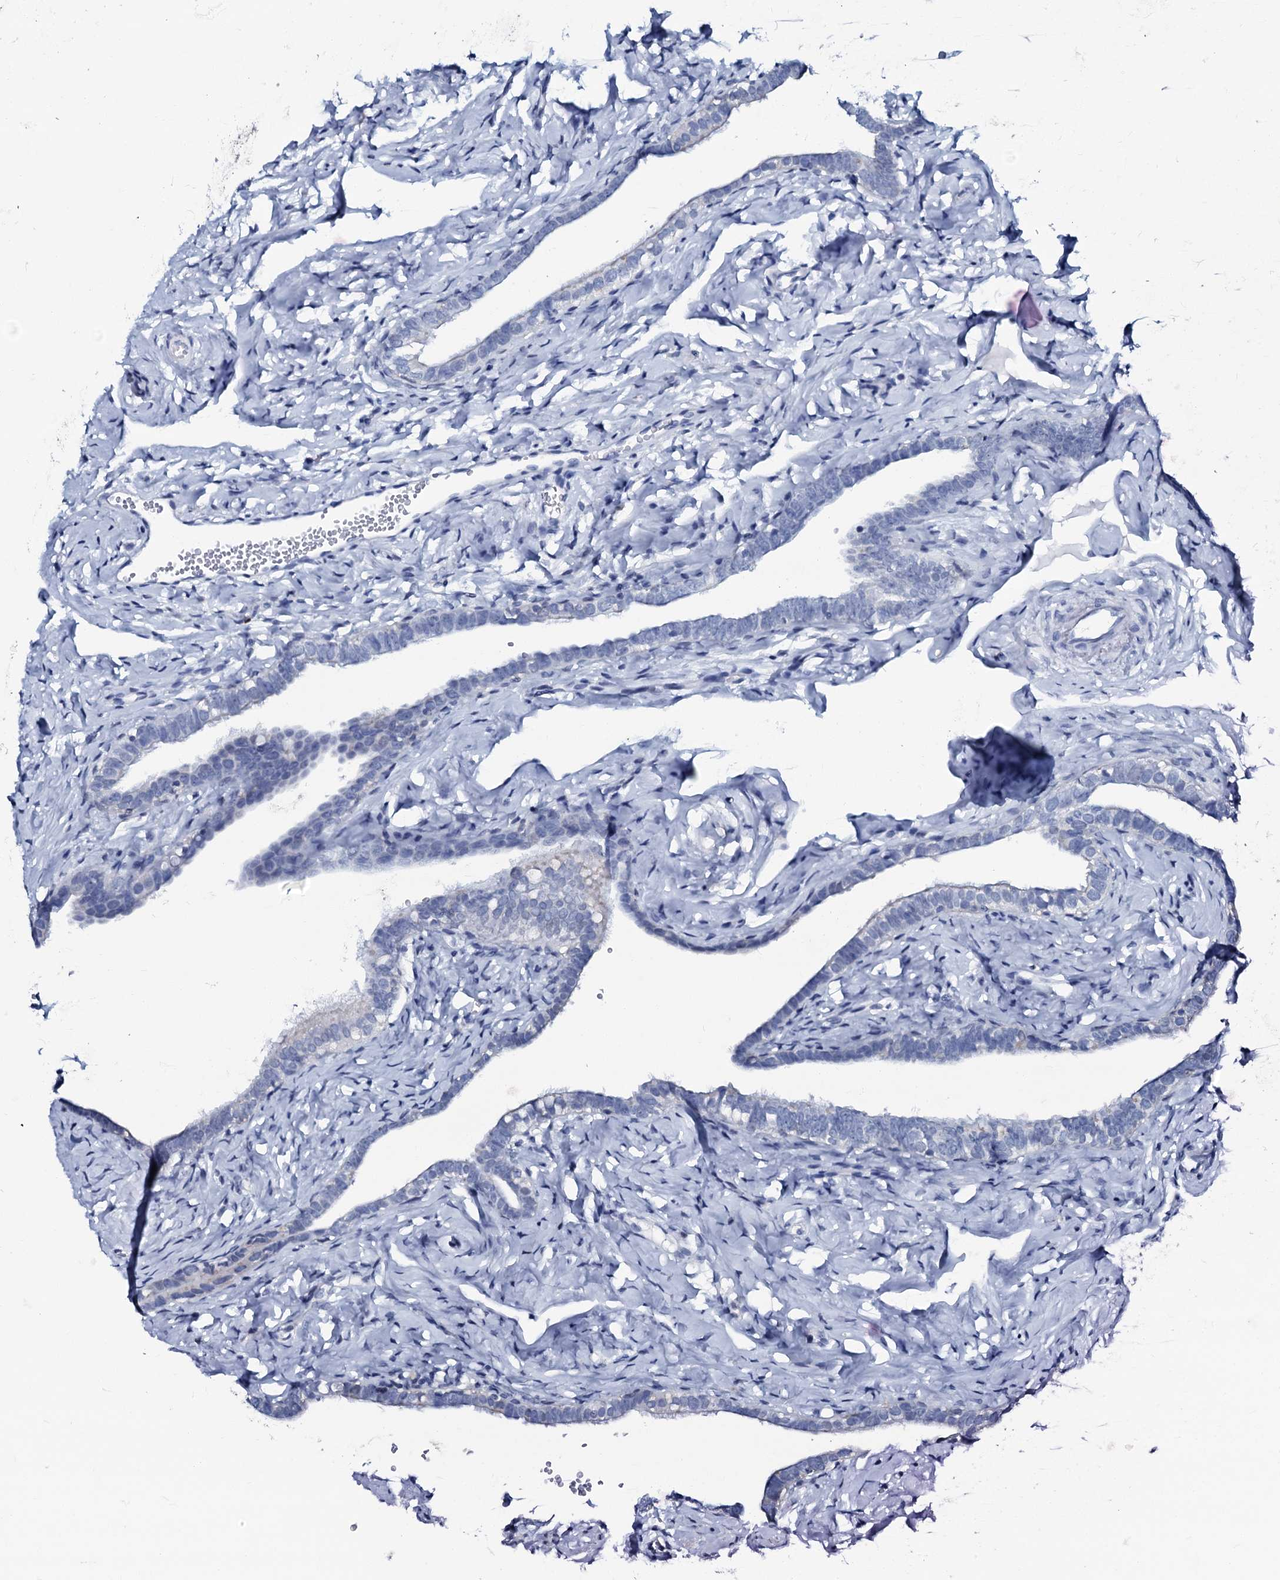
{"staining": {"intensity": "negative", "quantity": "none", "location": "none"}, "tissue": "fallopian tube", "cell_type": "Glandular cells", "image_type": "normal", "snomed": [{"axis": "morphology", "description": "Normal tissue, NOS"}, {"axis": "topography", "description": "Fallopian tube"}], "caption": "Normal fallopian tube was stained to show a protein in brown. There is no significant expression in glandular cells. (DAB (3,3'-diaminobenzidine) IHC, high magnification).", "gene": "SLC4A7", "patient": {"sex": "female", "age": 66}}